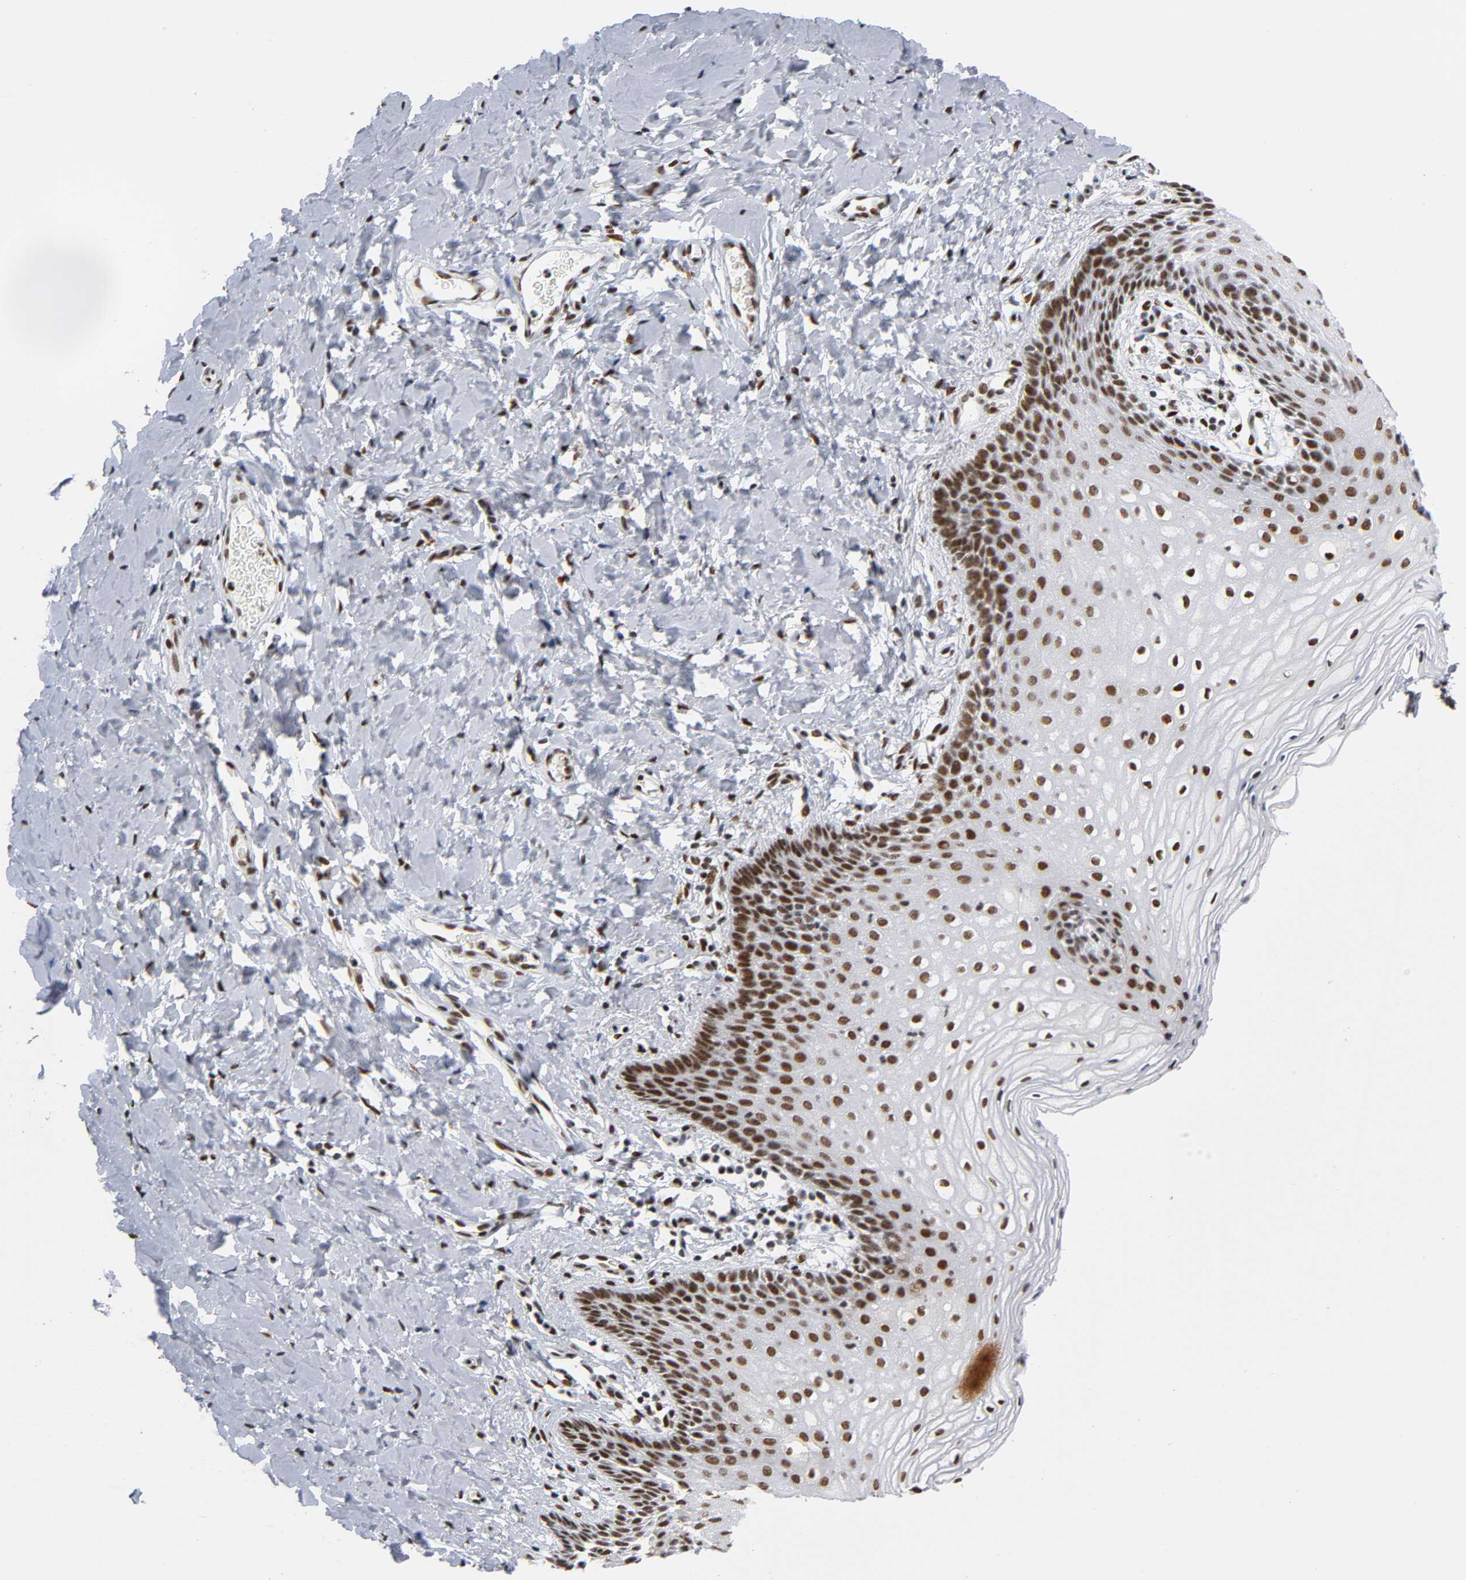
{"staining": {"intensity": "strong", "quantity": ">75%", "location": "nuclear"}, "tissue": "vagina", "cell_type": "Squamous epithelial cells", "image_type": "normal", "snomed": [{"axis": "morphology", "description": "Normal tissue, NOS"}, {"axis": "topography", "description": "Vagina"}], "caption": "Protein staining demonstrates strong nuclear staining in approximately >75% of squamous epithelial cells in unremarkable vagina. (DAB IHC with brightfield microscopy, high magnification).", "gene": "CREBBP", "patient": {"sex": "female", "age": 55}}